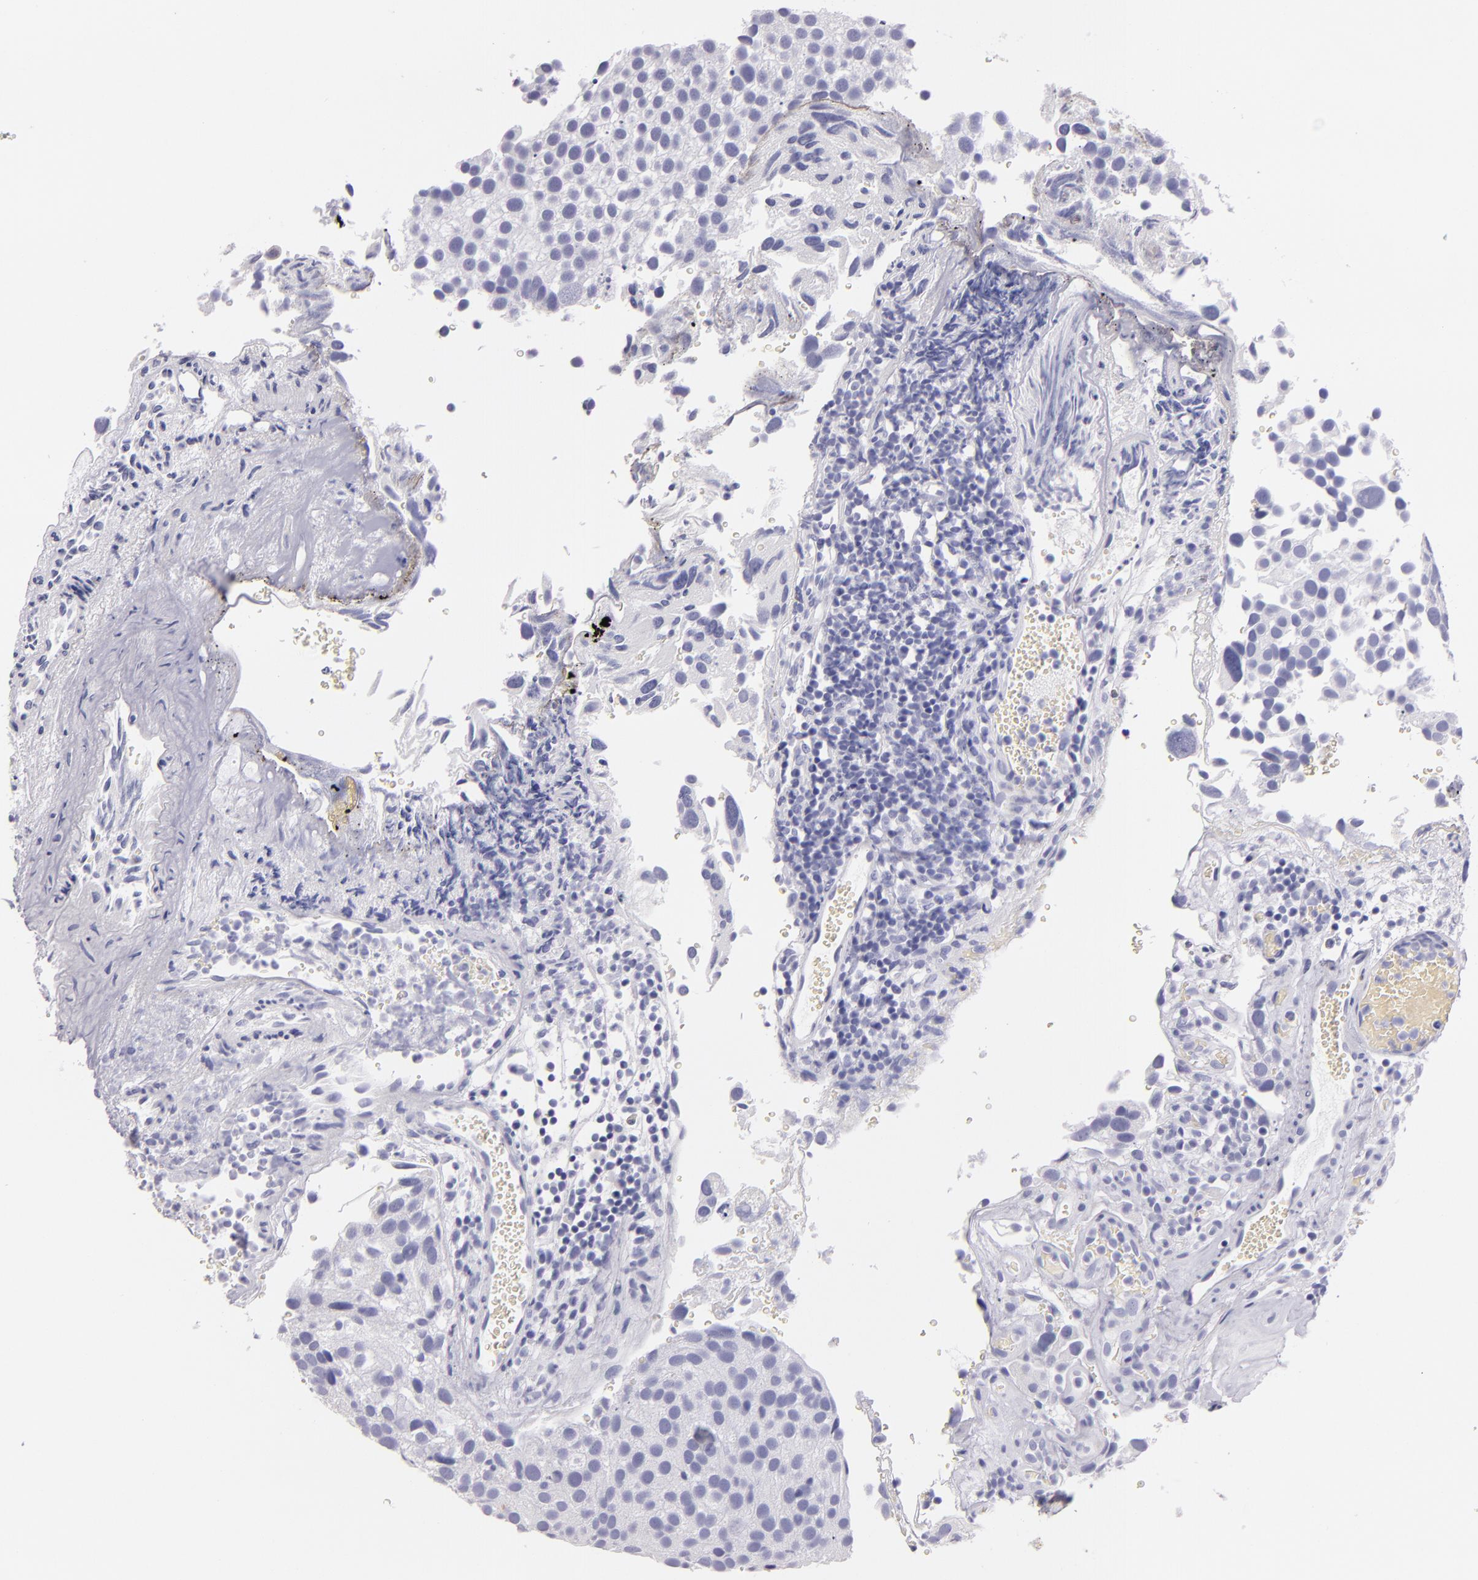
{"staining": {"intensity": "negative", "quantity": "none", "location": "none"}, "tissue": "urothelial cancer", "cell_type": "Tumor cells", "image_type": "cancer", "snomed": [{"axis": "morphology", "description": "Urothelial carcinoma, High grade"}, {"axis": "topography", "description": "Urinary bladder"}], "caption": "Tumor cells are negative for protein expression in human high-grade urothelial carcinoma. Nuclei are stained in blue.", "gene": "MUC5AC", "patient": {"sex": "male", "age": 72}}